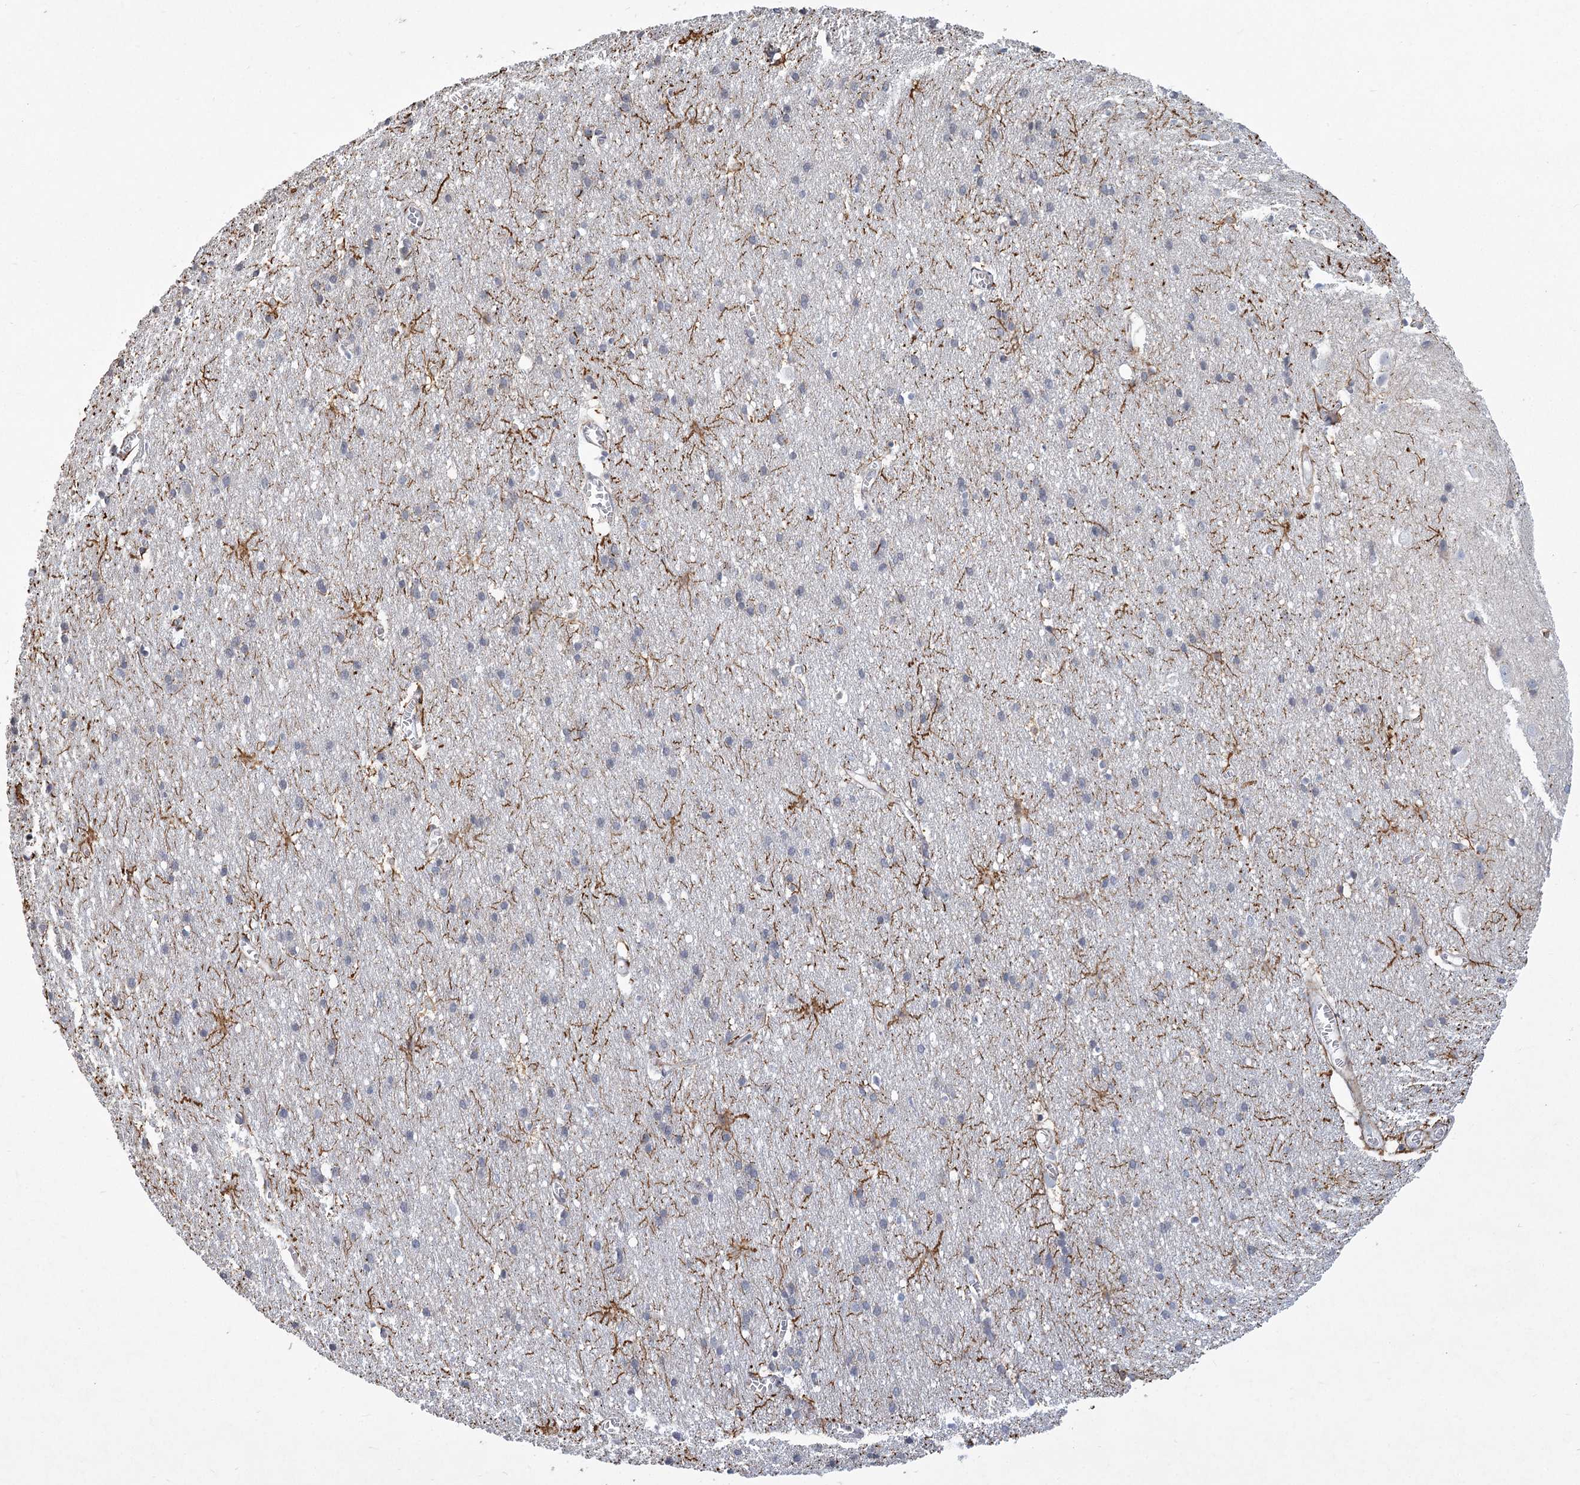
{"staining": {"intensity": "moderate", "quantity": "<25%", "location": "cytoplasmic/membranous"}, "tissue": "cerebral cortex", "cell_type": "Endothelial cells", "image_type": "normal", "snomed": [{"axis": "morphology", "description": "Normal tissue, NOS"}, {"axis": "topography", "description": "Cerebral cortex"}], "caption": "Human cerebral cortex stained for a protein (brown) shows moderate cytoplasmic/membranous positive positivity in about <25% of endothelial cells.", "gene": "MEPE", "patient": {"sex": "male", "age": 54}}